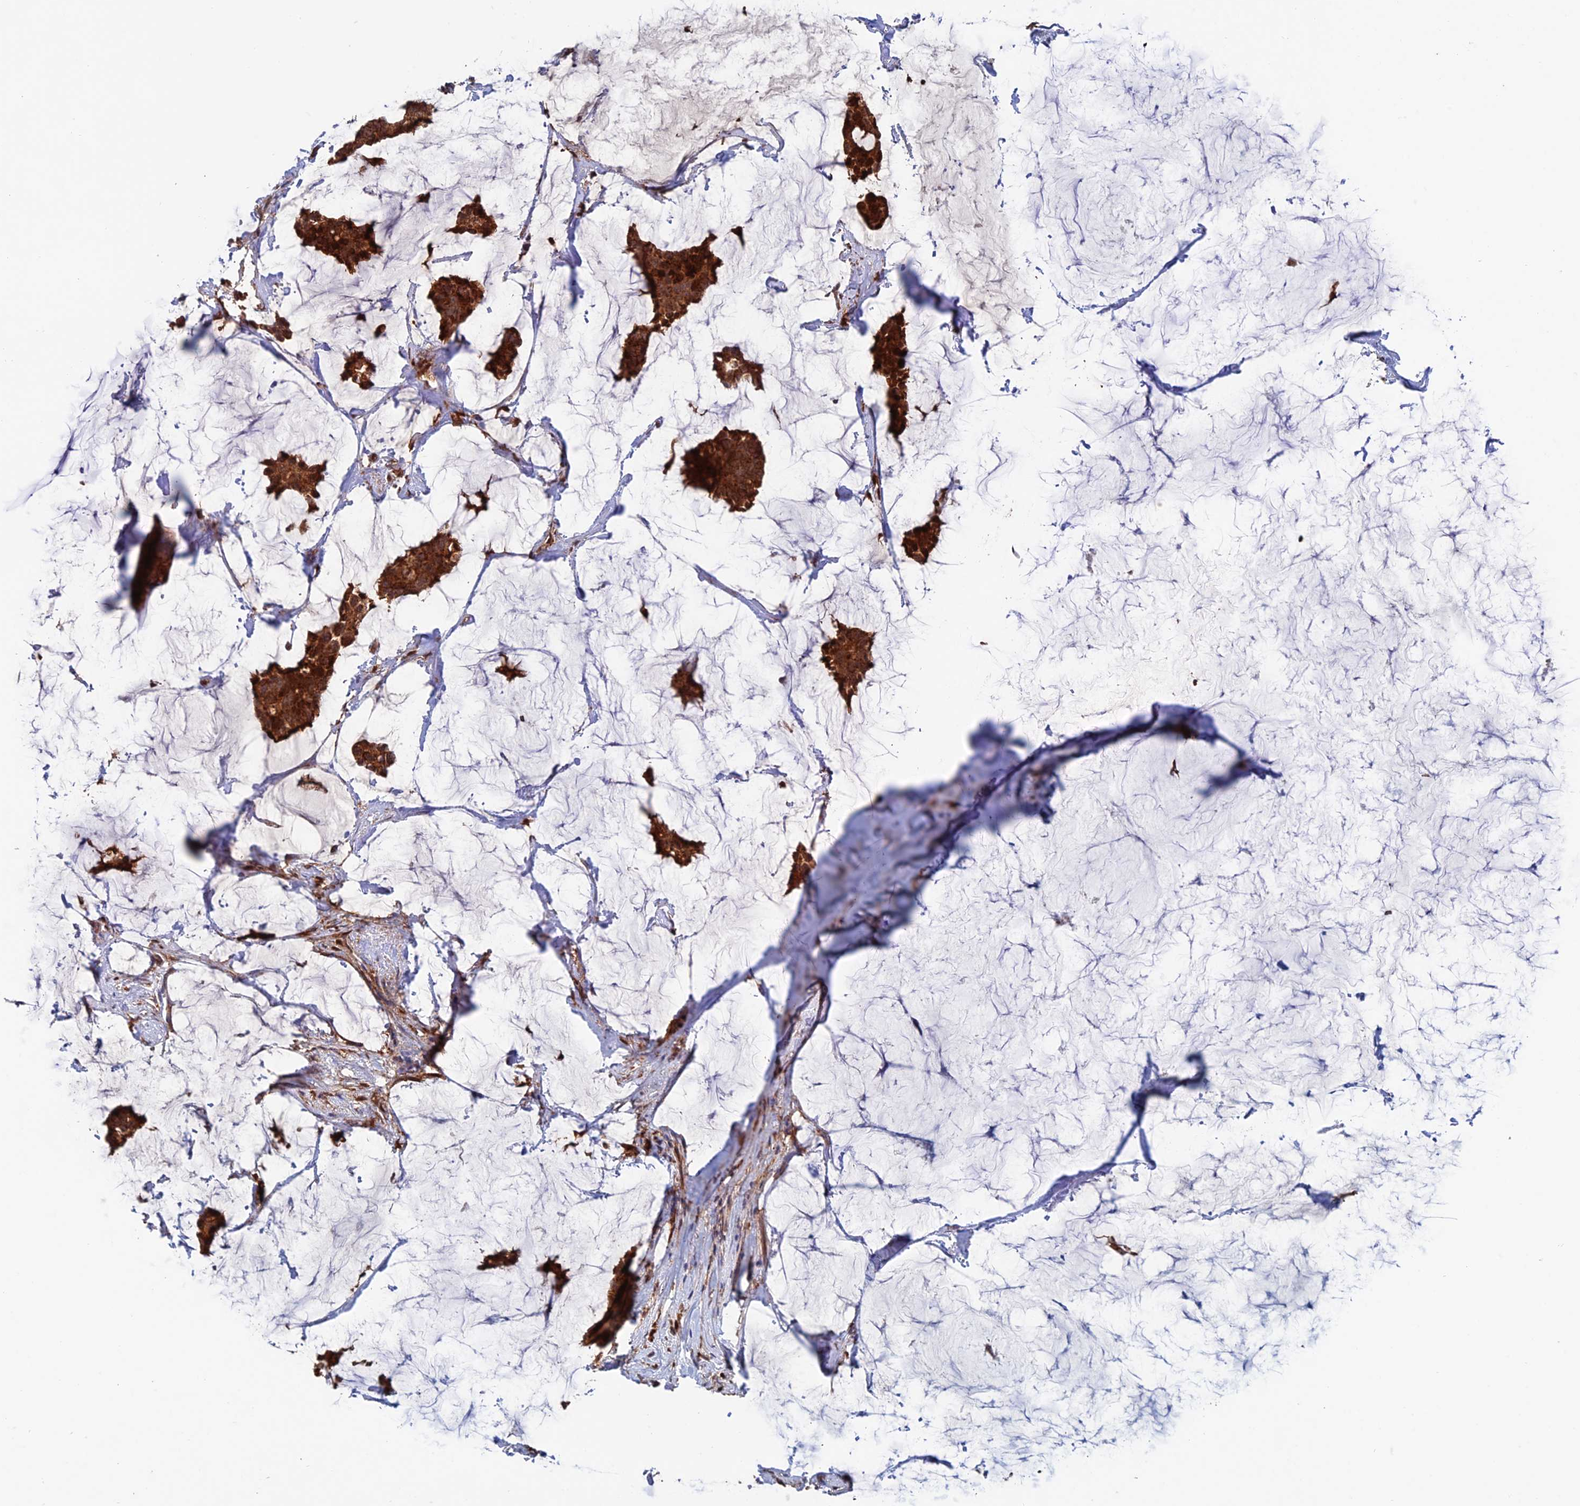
{"staining": {"intensity": "strong", "quantity": ">75%", "location": "cytoplasmic/membranous"}, "tissue": "breast cancer", "cell_type": "Tumor cells", "image_type": "cancer", "snomed": [{"axis": "morphology", "description": "Duct carcinoma"}, {"axis": "topography", "description": "Breast"}], "caption": "An IHC histopathology image of tumor tissue is shown. Protein staining in brown labels strong cytoplasmic/membranous positivity in breast cancer within tumor cells.", "gene": "DTYMK", "patient": {"sex": "female", "age": 93}}